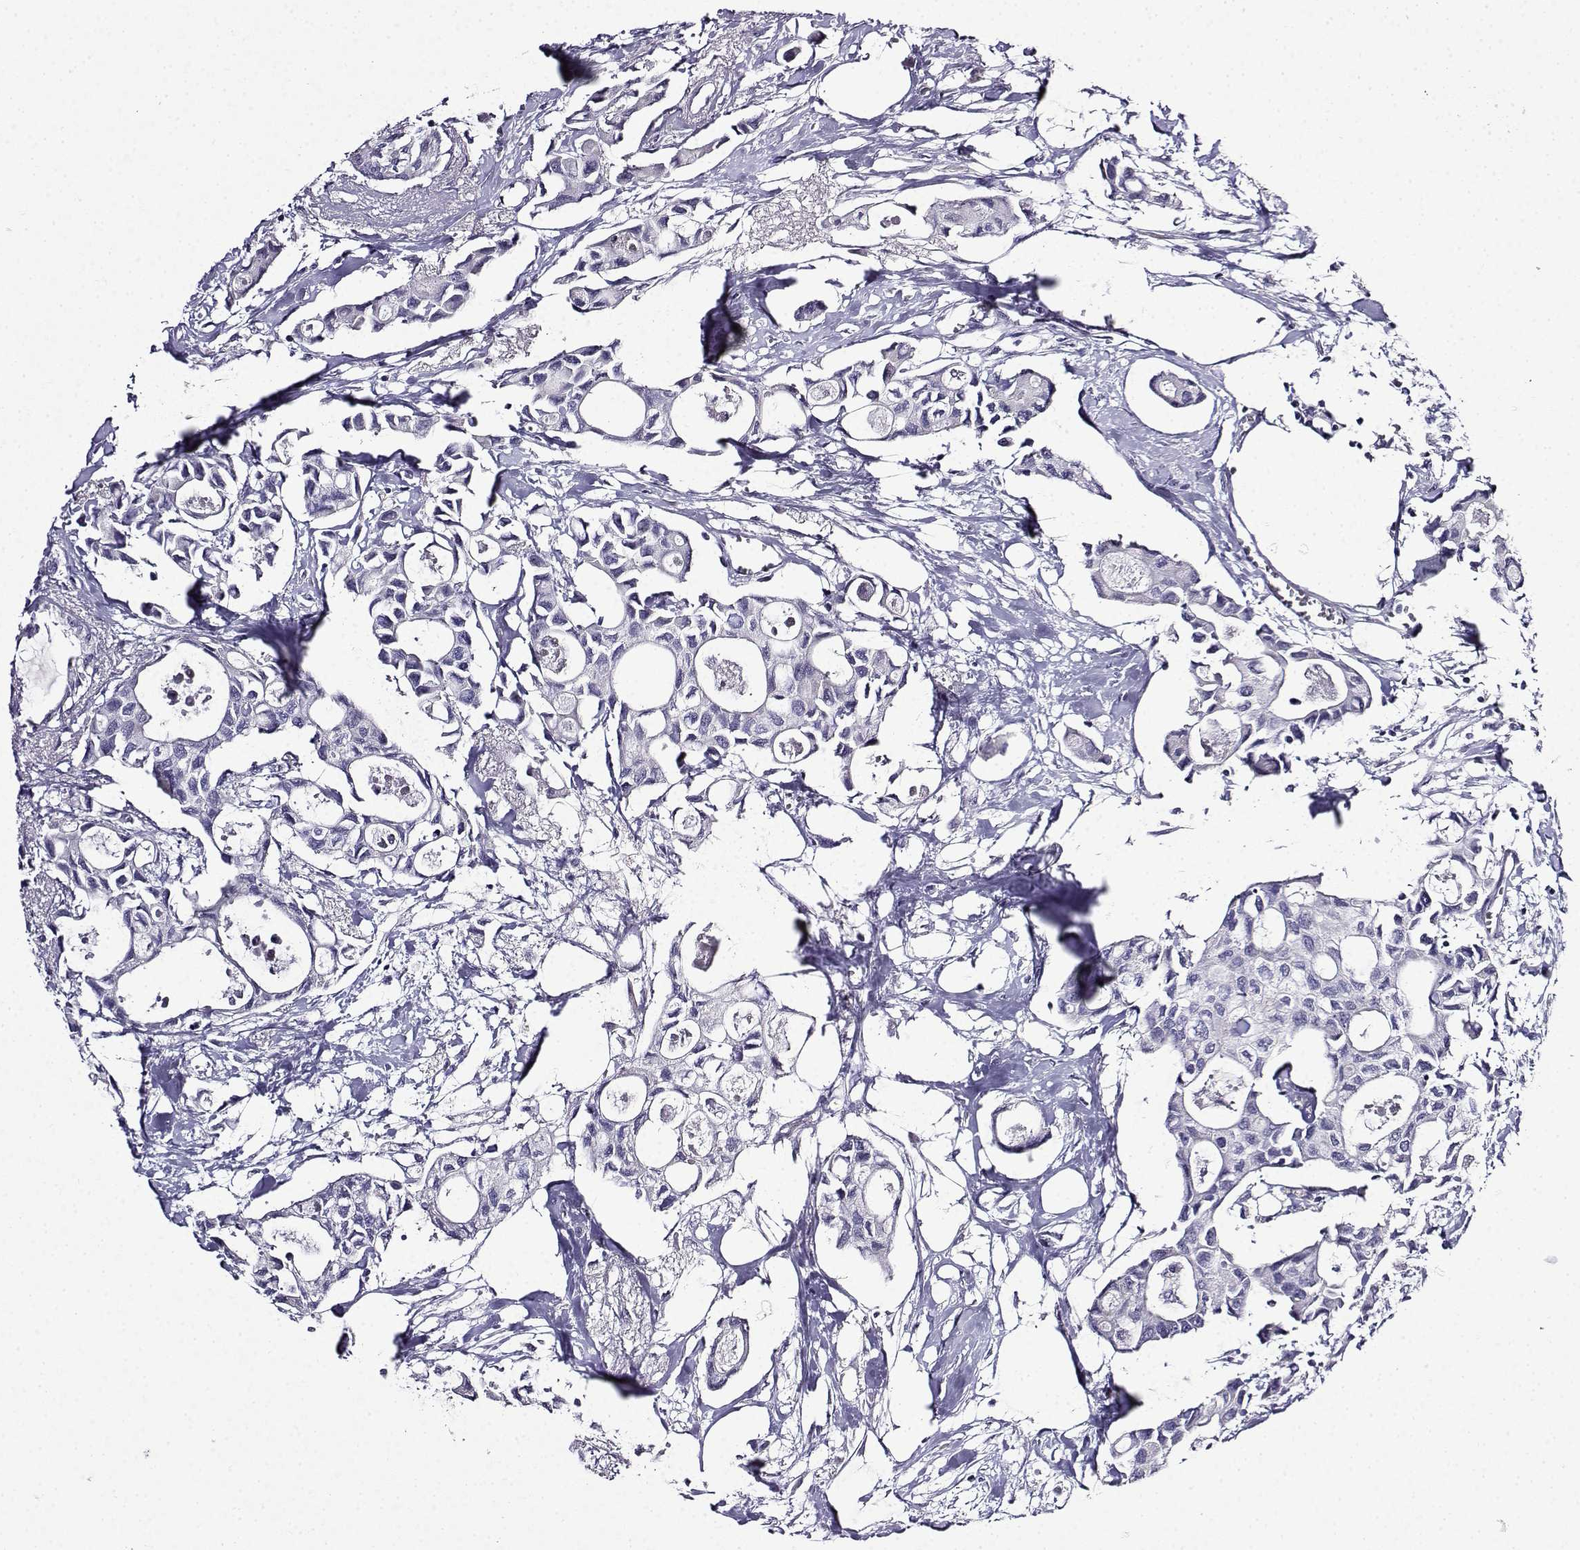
{"staining": {"intensity": "negative", "quantity": "none", "location": "none"}, "tissue": "breast cancer", "cell_type": "Tumor cells", "image_type": "cancer", "snomed": [{"axis": "morphology", "description": "Duct carcinoma"}, {"axis": "topography", "description": "Breast"}], "caption": "Immunohistochemical staining of human breast invasive ductal carcinoma displays no significant expression in tumor cells.", "gene": "TMEM266", "patient": {"sex": "female", "age": 83}}